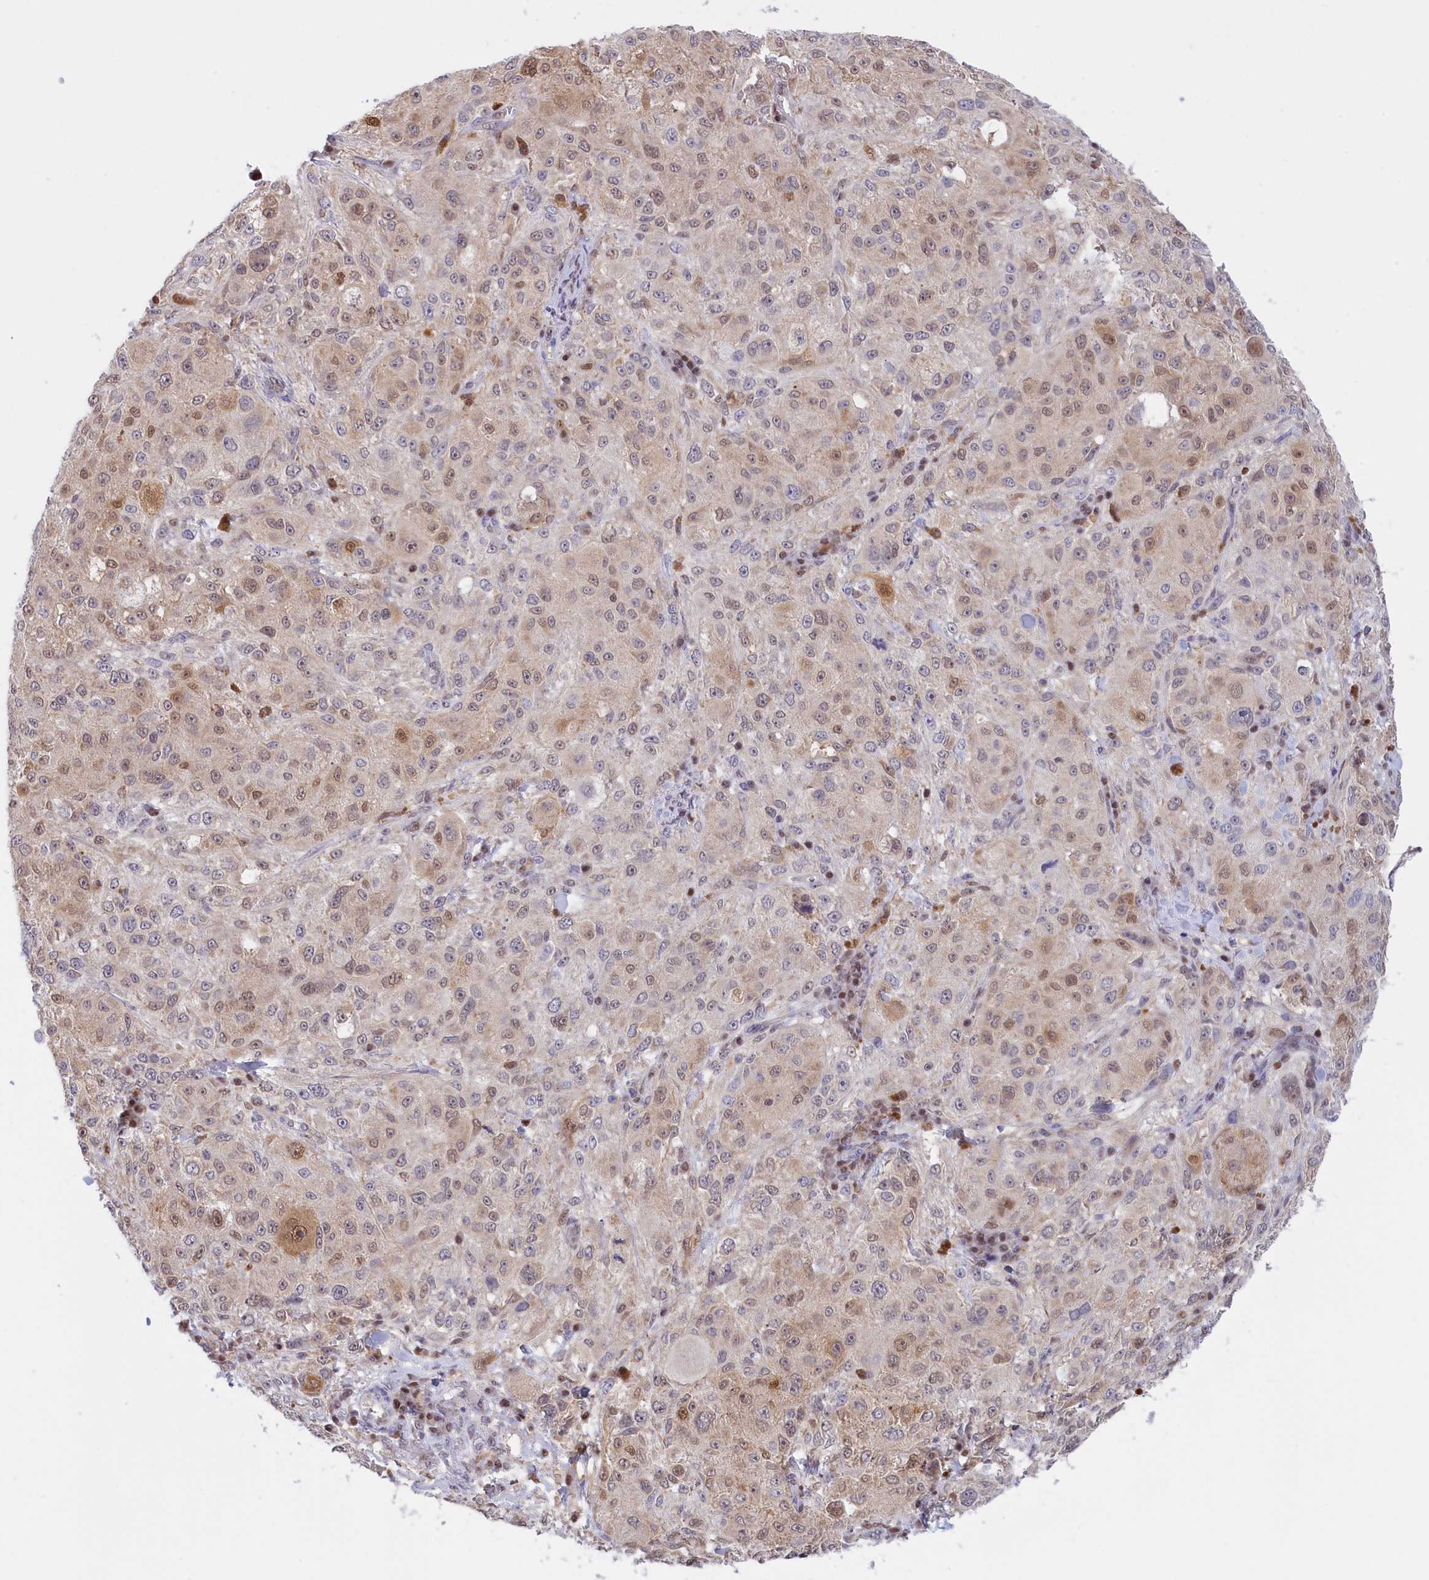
{"staining": {"intensity": "moderate", "quantity": "<25%", "location": "nuclear"}, "tissue": "melanoma", "cell_type": "Tumor cells", "image_type": "cancer", "snomed": [{"axis": "morphology", "description": "Necrosis, NOS"}, {"axis": "morphology", "description": "Malignant melanoma, NOS"}, {"axis": "topography", "description": "Skin"}], "caption": "Melanoma tissue reveals moderate nuclear staining in approximately <25% of tumor cells (DAB (3,3'-diaminobenzidine) IHC, brown staining for protein, blue staining for nuclei).", "gene": "IZUMO2", "patient": {"sex": "female", "age": 87}}